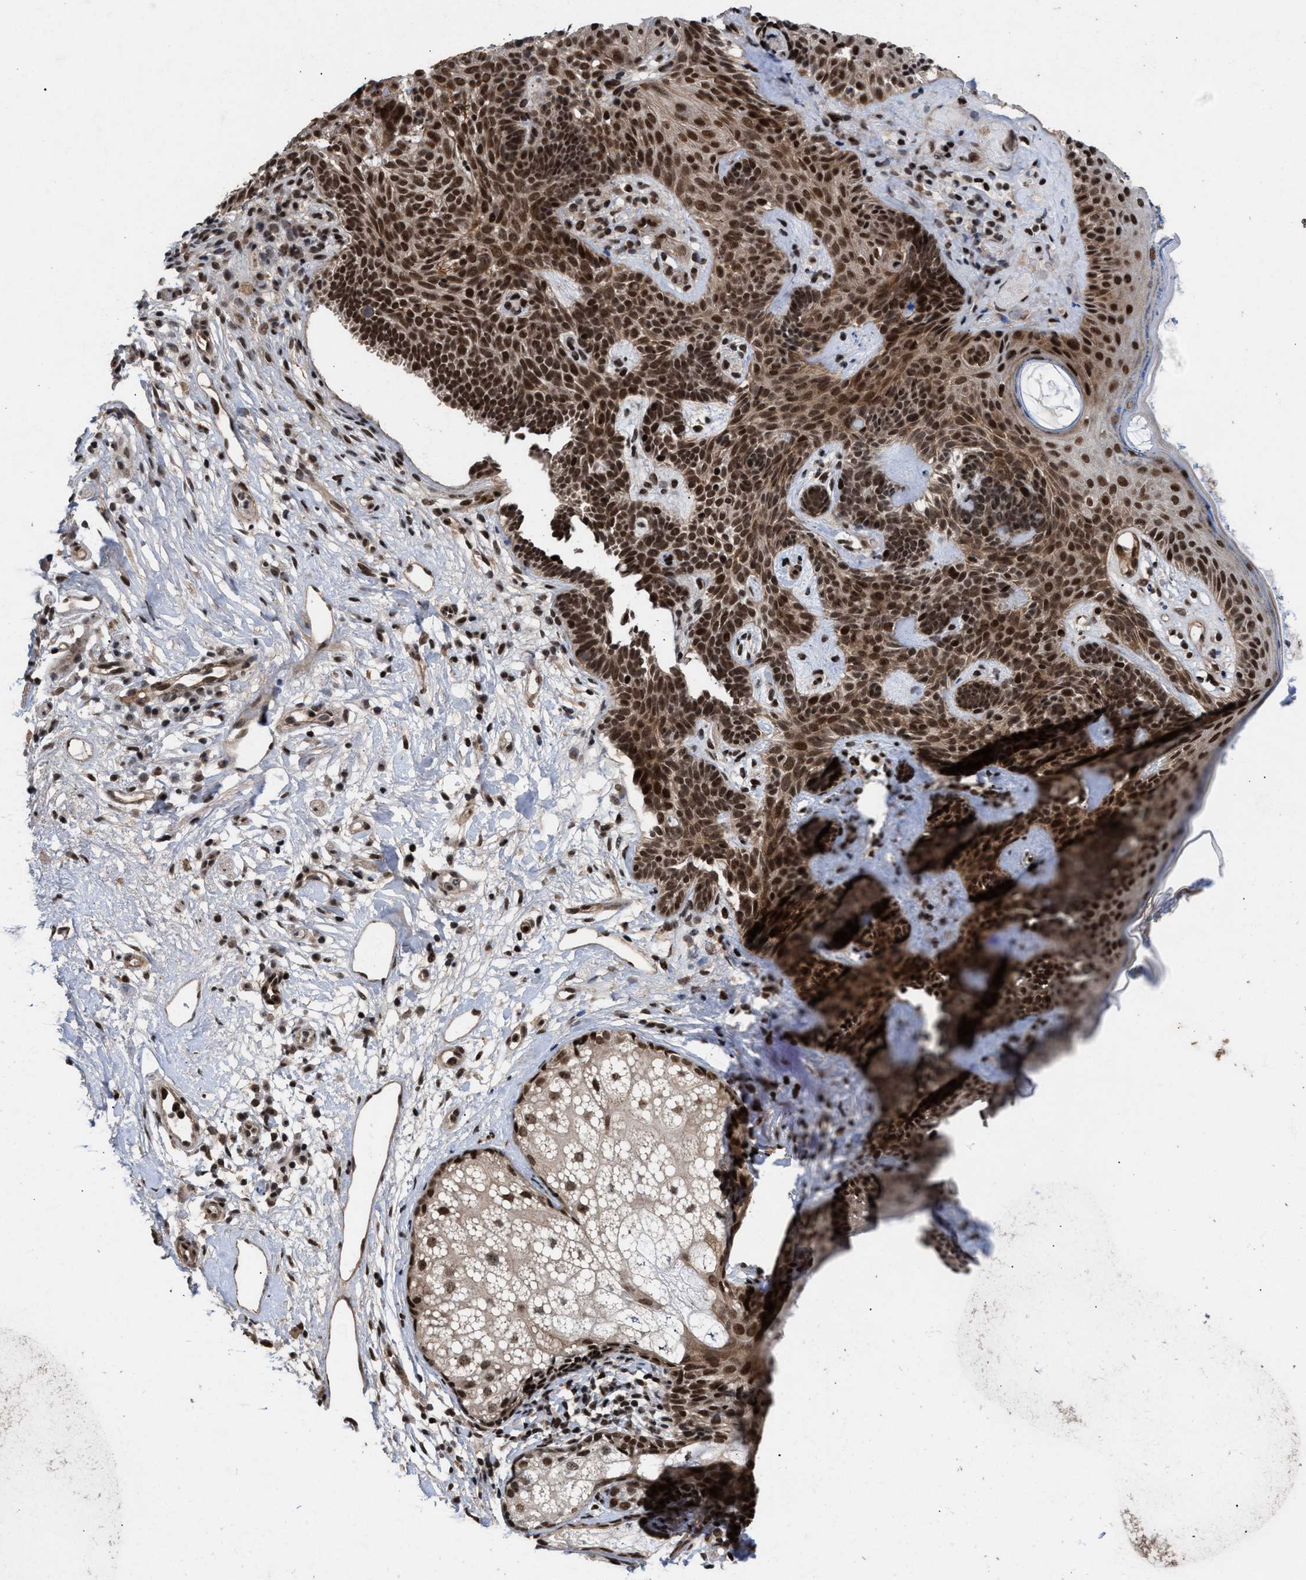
{"staining": {"intensity": "moderate", "quantity": ">75%", "location": "cytoplasmic/membranous,nuclear"}, "tissue": "skin cancer", "cell_type": "Tumor cells", "image_type": "cancer", "snomed": [{"axis": "morphology", "description": "Developmental malformation"}, {"axis": "morphology", "description": "Basal cell carcinoma"}, {"axis": "topography", "description": "Skin"}], "caption": "This image reveals basal cell carcinoma (skin) stained with immunohistochemistry (IHC) to label a protein in brown. The cytoplasmic/membranous and nuclear of tumor cells show moderate positivity for the protein. Nuclei are counter-stained blue.", "gene": "WIZ", "patient": {"sex": "female", "age": 62}}